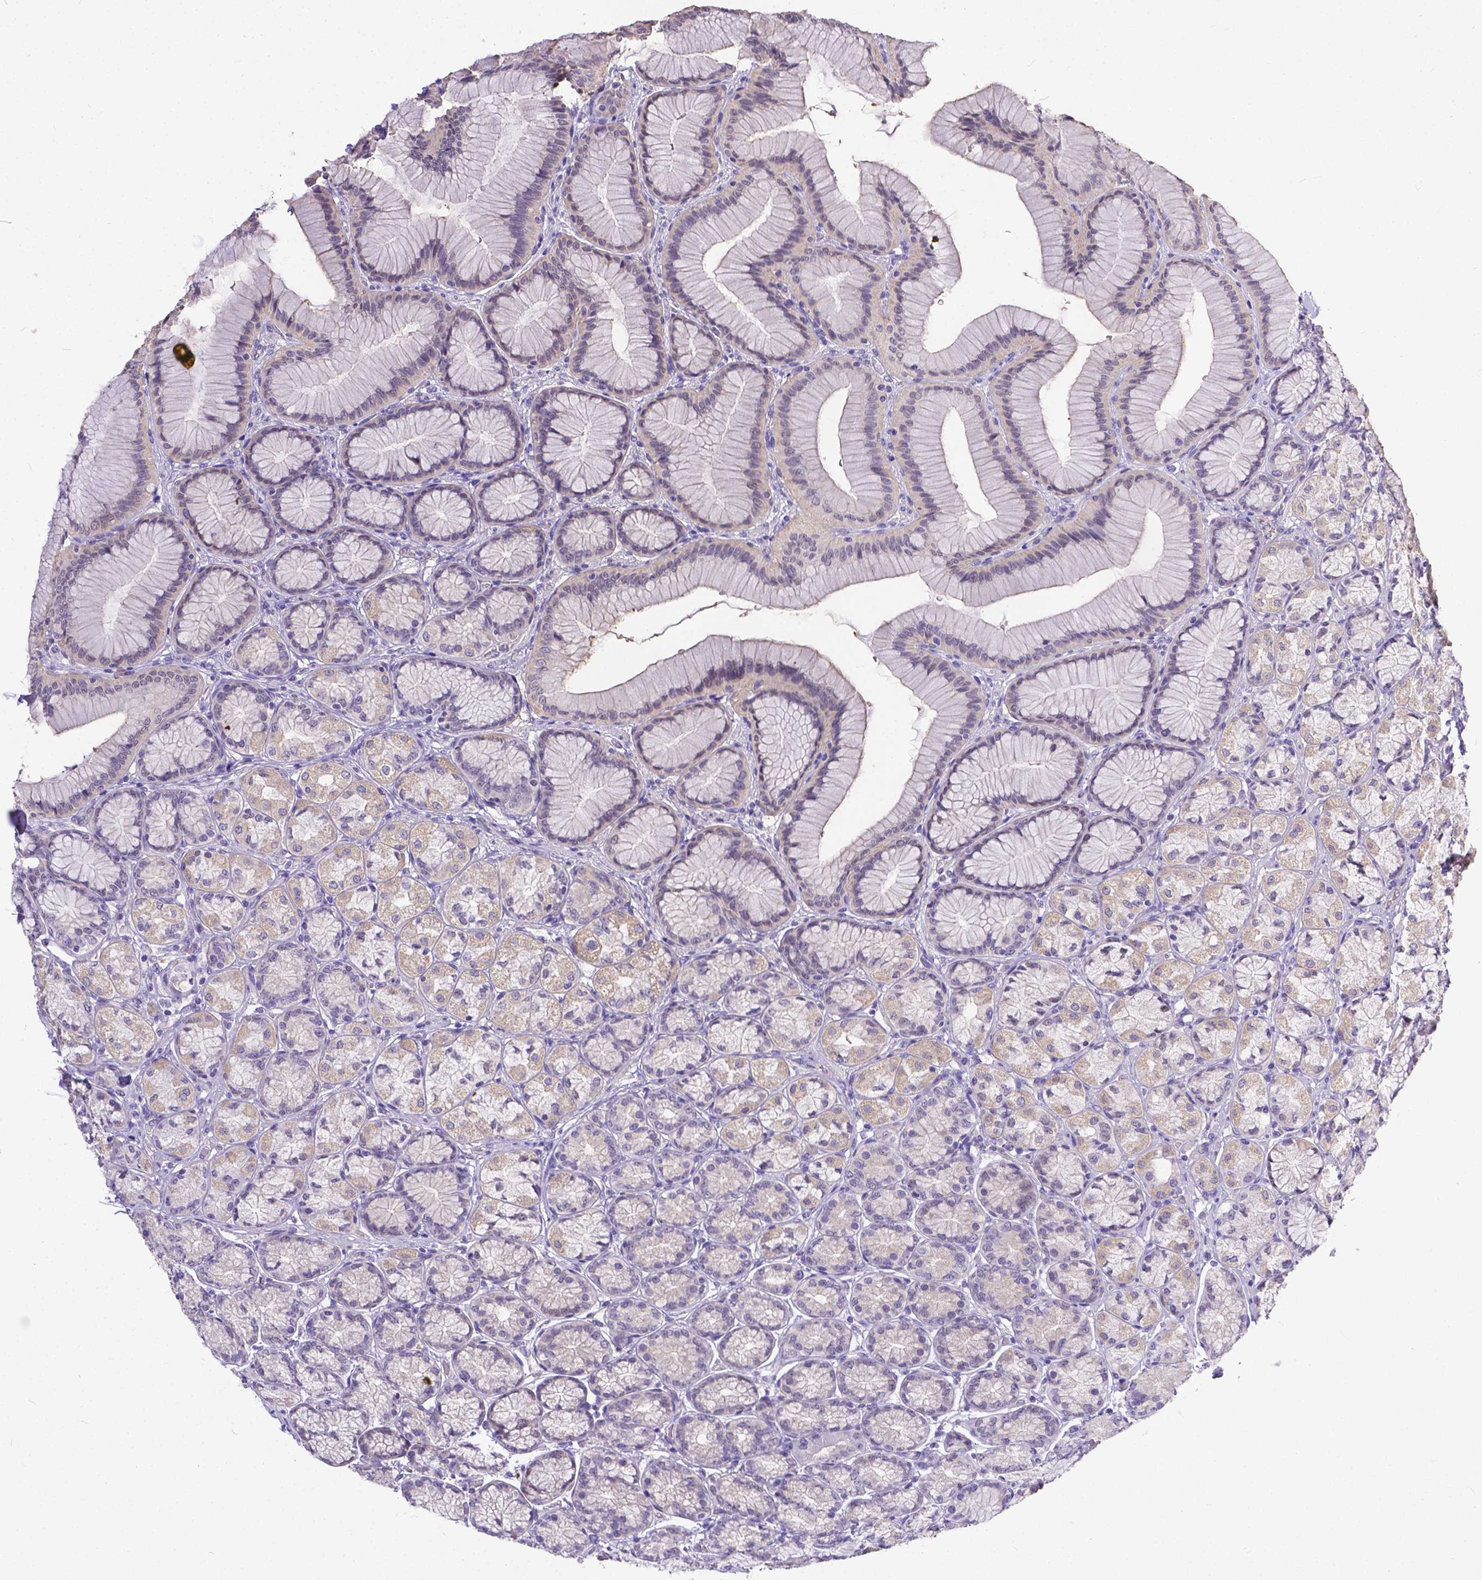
{"staining": {"intensity": "weak", "quantity": "25%-75%", "location": "cytoplasmic/membranous"}, "tissue": "stomach", "cell_type": "Glandular cells", "image_type": "normal", "snomed": [{"axis": "morphology", "description": "Normal tissue, NOS"}, {"axis": "morphology", "description": "Adenocarcinoma, NOS"}, {"axis": "morphology", "description": "Adenocarcinoma, High grade"}, {"axis": "topography", "description": "Stomach, upper"}, {"axis": "topography", "description": "Stomach"}], "caption": "Glandular cells demonstrate low levels of weak cytoplasmic/membranous positivity in approximately 25%-75% of cells in normal stomach. (DAB (3,3'-diaminobenzidine) IHC, brown staining for protein, blue staining for nuclei).", "gene": "DLEC1", "patient": {"sex": "female", "age": 65}}